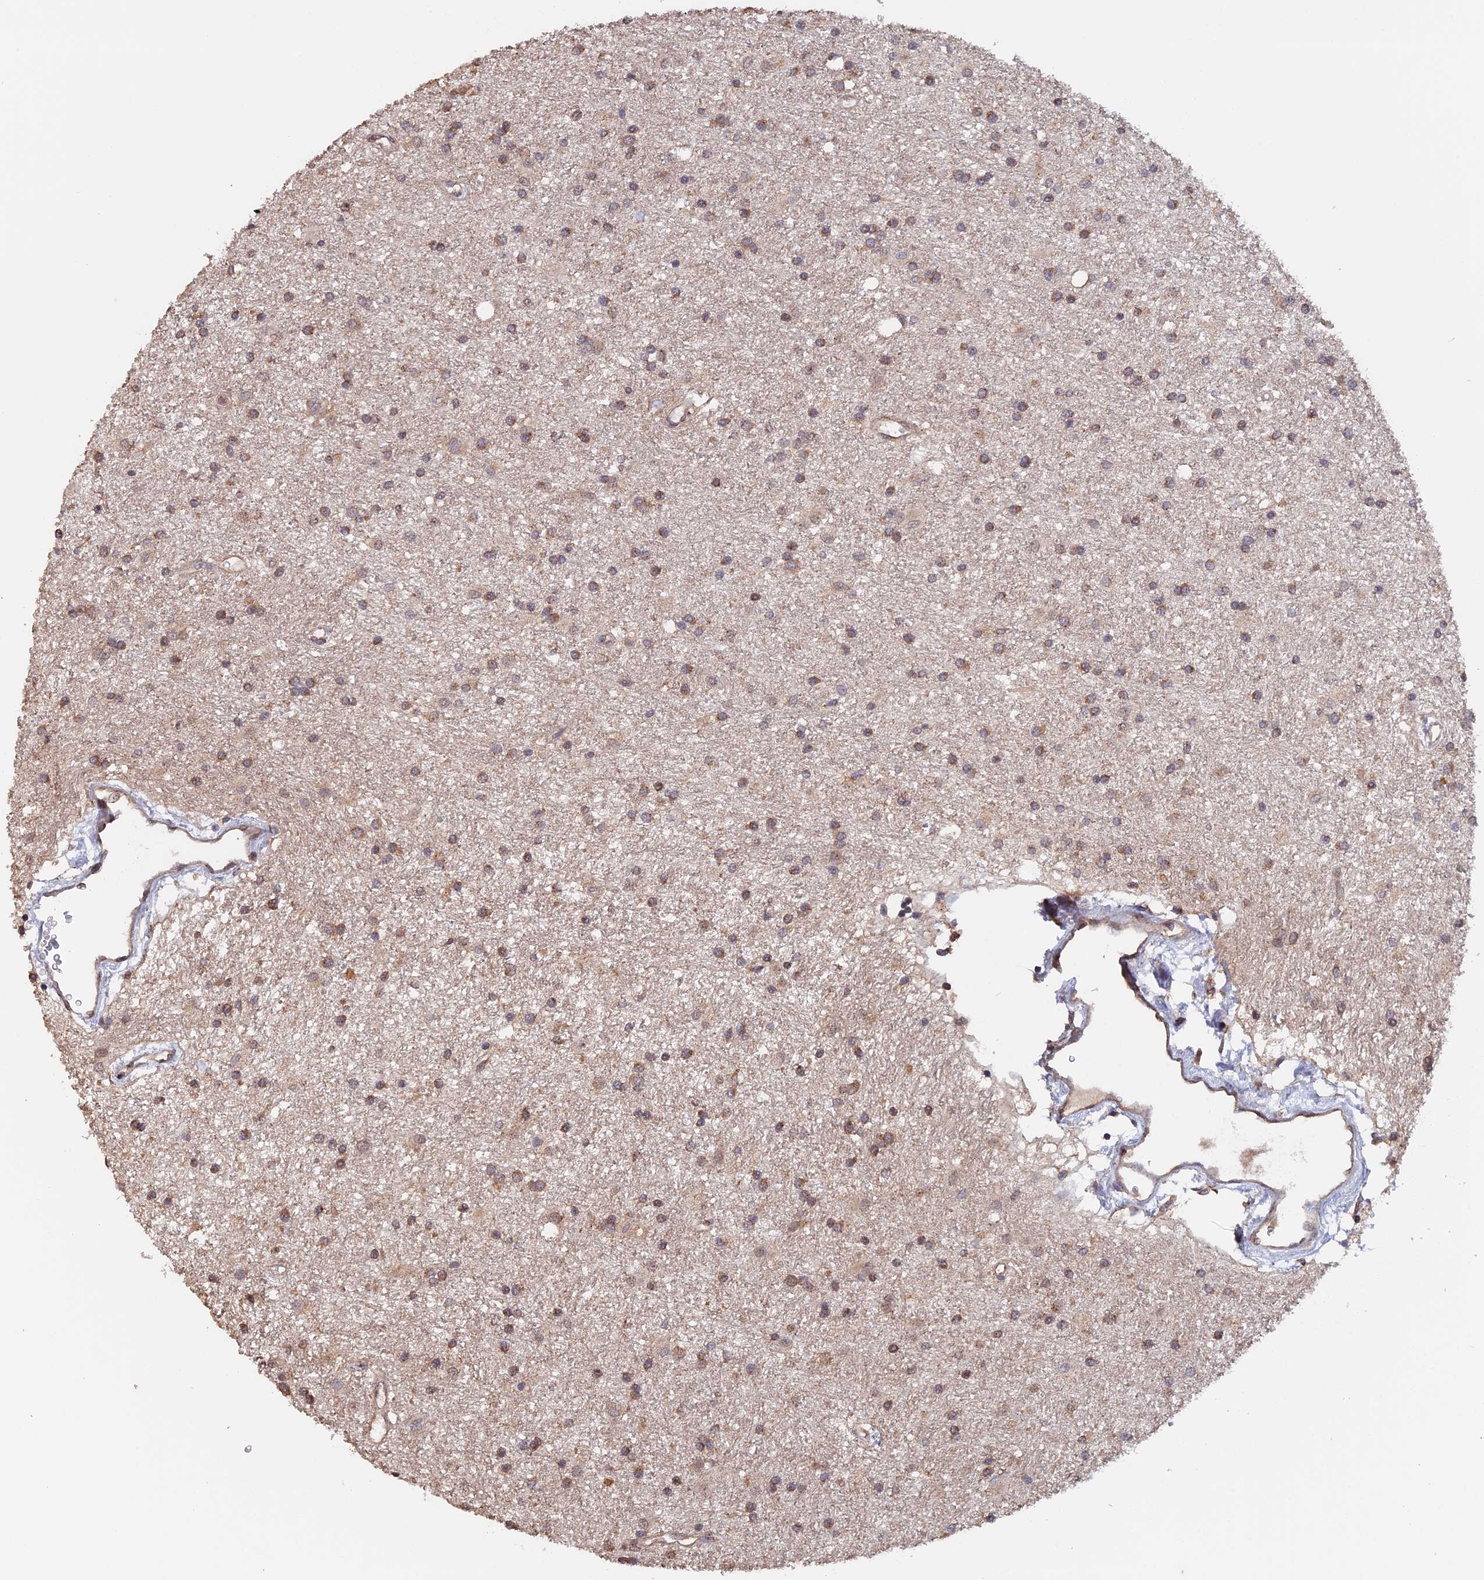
{"staining": {"intensity": "moderate", "quantity": ">75%", "location": "cytoplasmic/membranous"}, "tissue": "glioma", "cell_type": "Tumor cells", "image_type": "cancer", "snomed": [{"axis": "morphology", "description": "Glioma, malignant, High grade"}, {"axis": "topography", "description": "Brain"}], "caption": "This is an image of immunohistochemistry staining of glioma, which shows moderate staining in the cytoplasmic/membranous of tumor cells.", "gene": "PIGQ", "patient": {"sex": "male", "age": 77}}